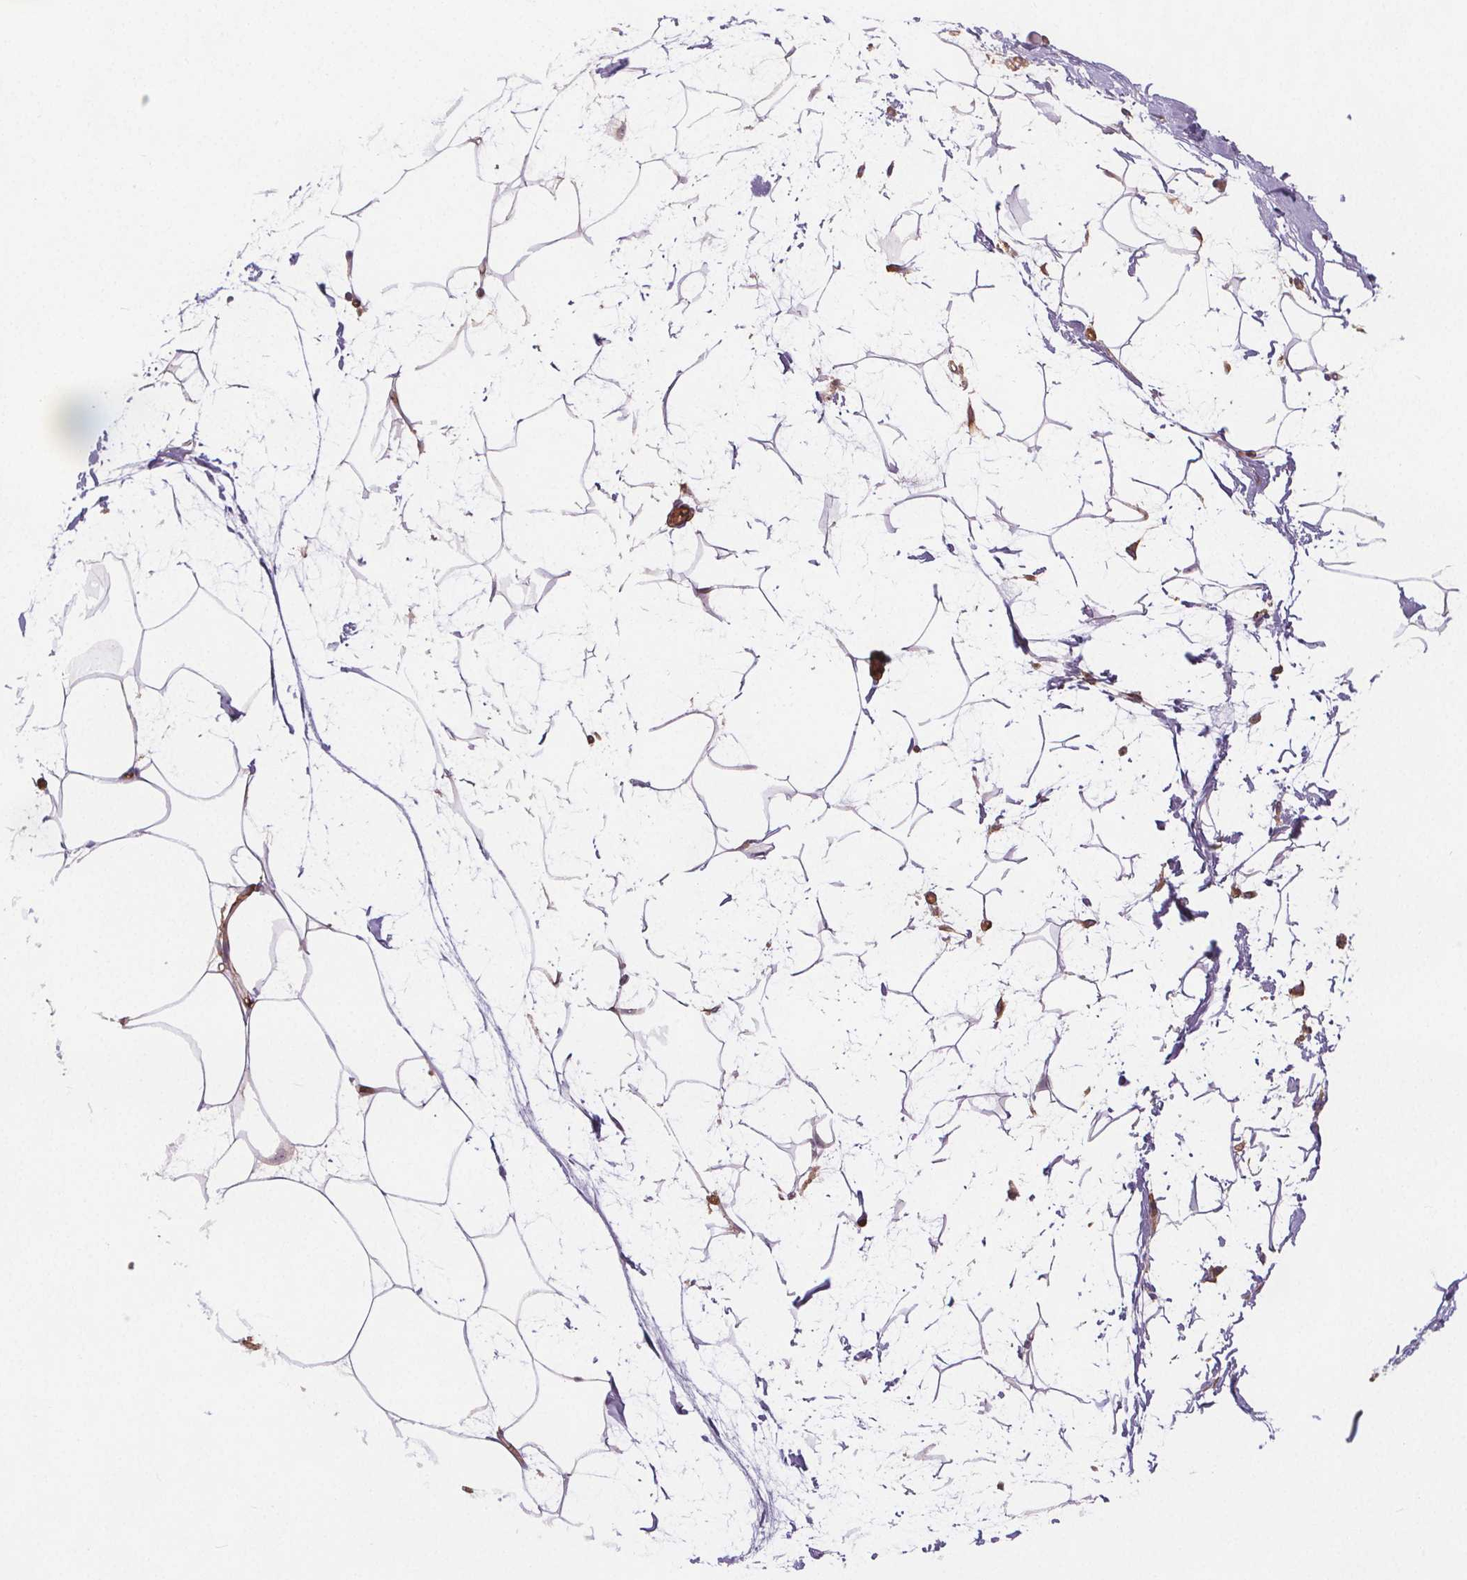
{"staining": {"intensity": "negative", "quantity": "none", "location": "none"}, "tissue": "breast", "cell_type": "Adipocytes", "image_type": "normal", "snomed": [{"axis": "morphology", "description": "Normal tissue, NOS"}, {"axis": "topography", "description": "Breast"}], "caption": "This is an IHC image of benign breast. There is no expression in adipocytes.", "gene": "EIF3D", "patient": {"sex": "female", "age": 45}}